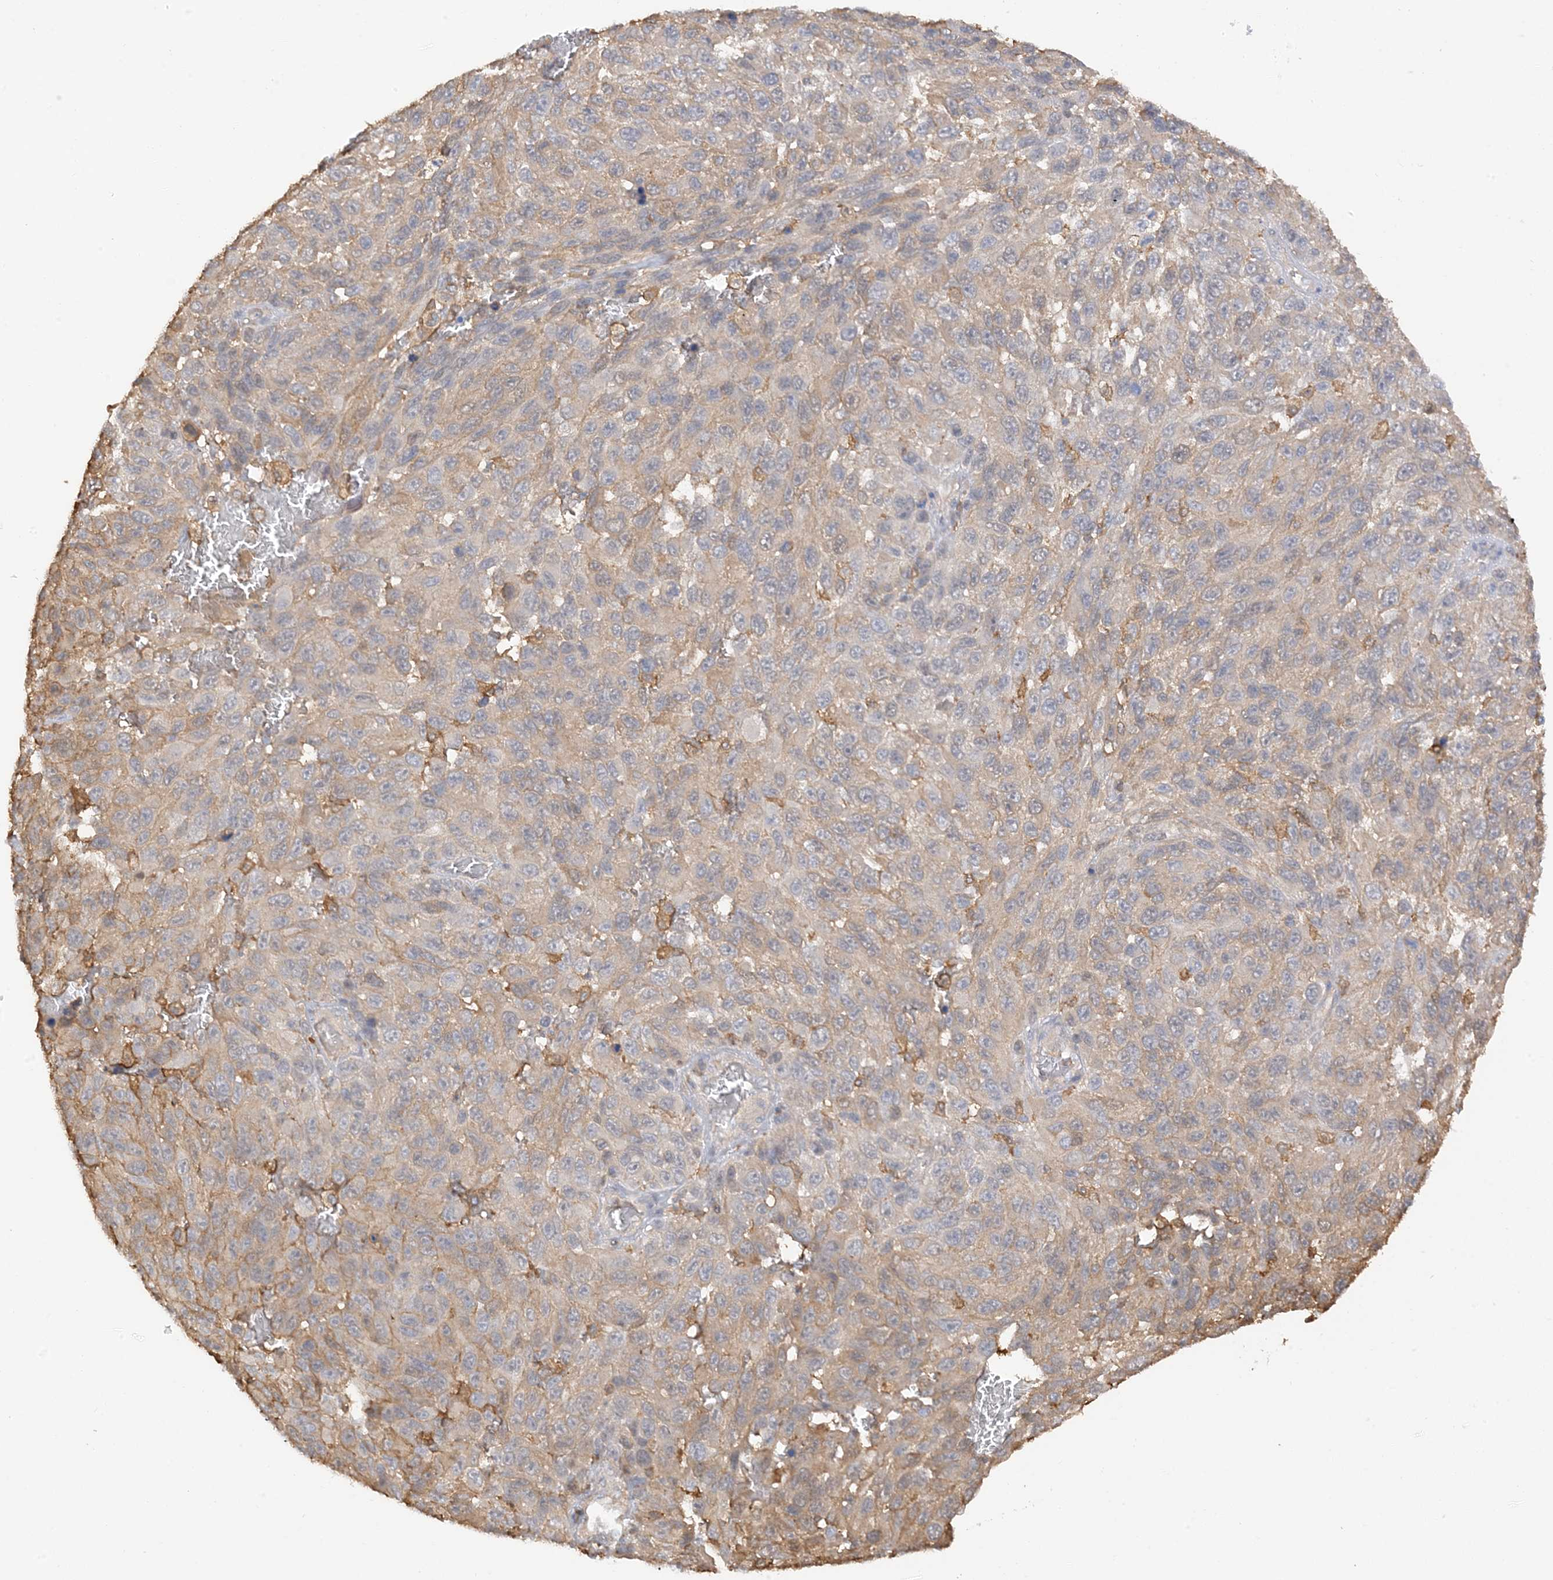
{"staining": {"intensity": "weak", "quantity": "25%-75%", "location": "cytoplasmic/membranous"}, "tissue": "melanoma", "cell_type": "Tumor cells", "image_type": "cancer", "snomed": [{"axis": "morphology", "description": "Malignant melanoma, NOS"}, {"axis": "topography", "description": "Skin"}], "caption": "A brown stain highlights weak cytoplasmic/membranous positivity of a protein in human malignant melanoma tumor cells.", "gene": "PHACTR2", "patient": {"sex": "female", "age": 94}}